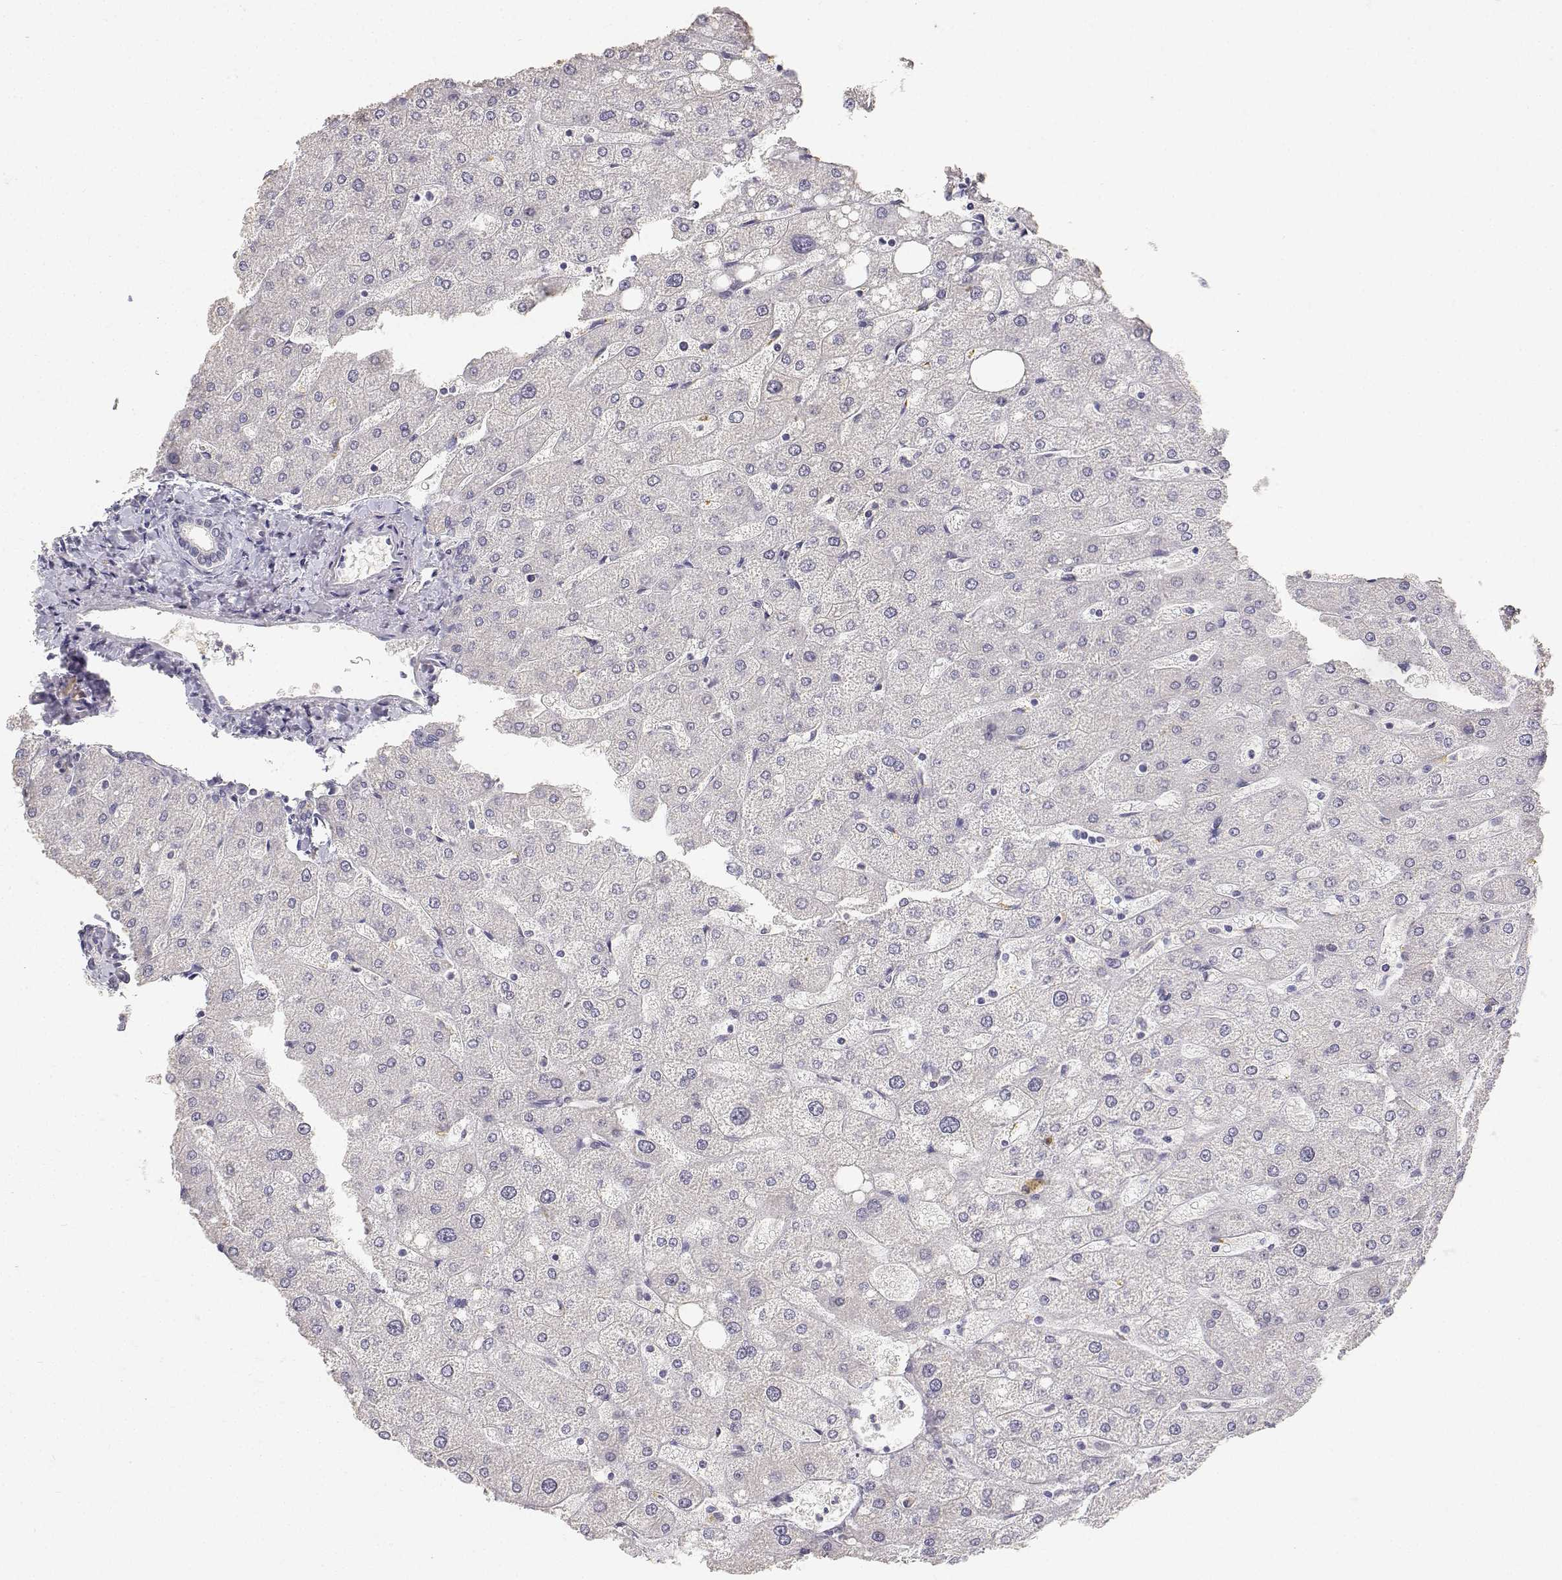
{"staining": {"intensity": "negative", "quantity": "none", "location": "none"}, "tissue": "liver", "cell_type": "Cholangiocytes", "image_type": "normal", "snomed": [{"axis": "morphology", "description": "Normal tissue, NOS"}, {"axis": "topography", "description": "Liver"}], "caption": "Immunohistochemistry (IHC) of benign human liver reveals no positivity in cholangiocytes.", "gene": "PAEP", "patient": {"sex": "male", "age": 67}}